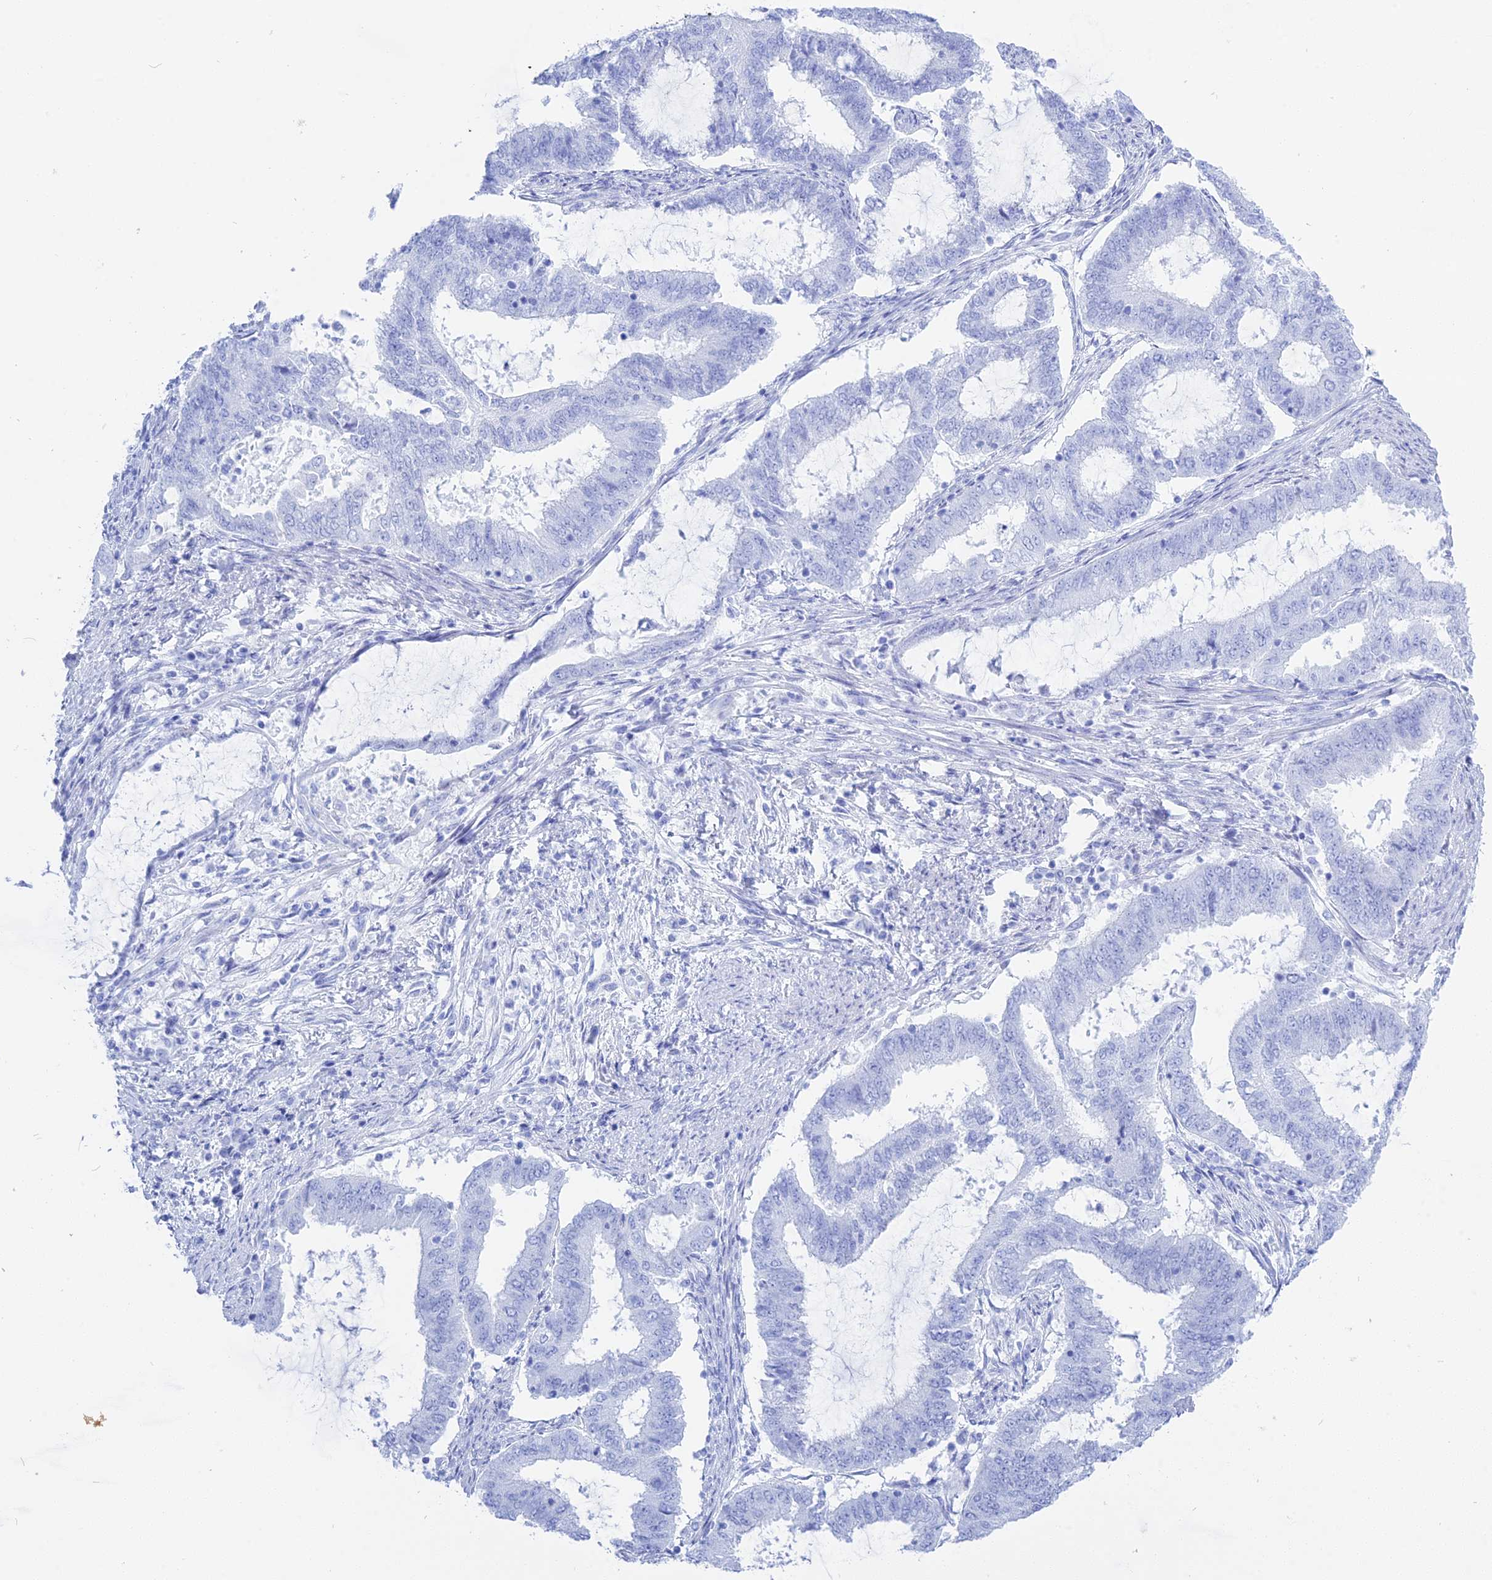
{"staining": {"intensity": "negative", "quantity": "none", "location": "none"}, "tissue": "endometrial cancer", "cell_type": "Tumor cells", "image_type": "cancer", "snomed": [{"axis": "morphology", "description": "Adenocarcinoma, NOS"}, {"axis": "topography", "description": "Endometrium"}], "caption": "Human endometrial cancer (adenocarcinoma) stained for a protein using immunohistochemistry (IHC) displays no staining in tumor cells.", "gene": "ADGRA1", "patient": {"sex": "female", "age": 51}}